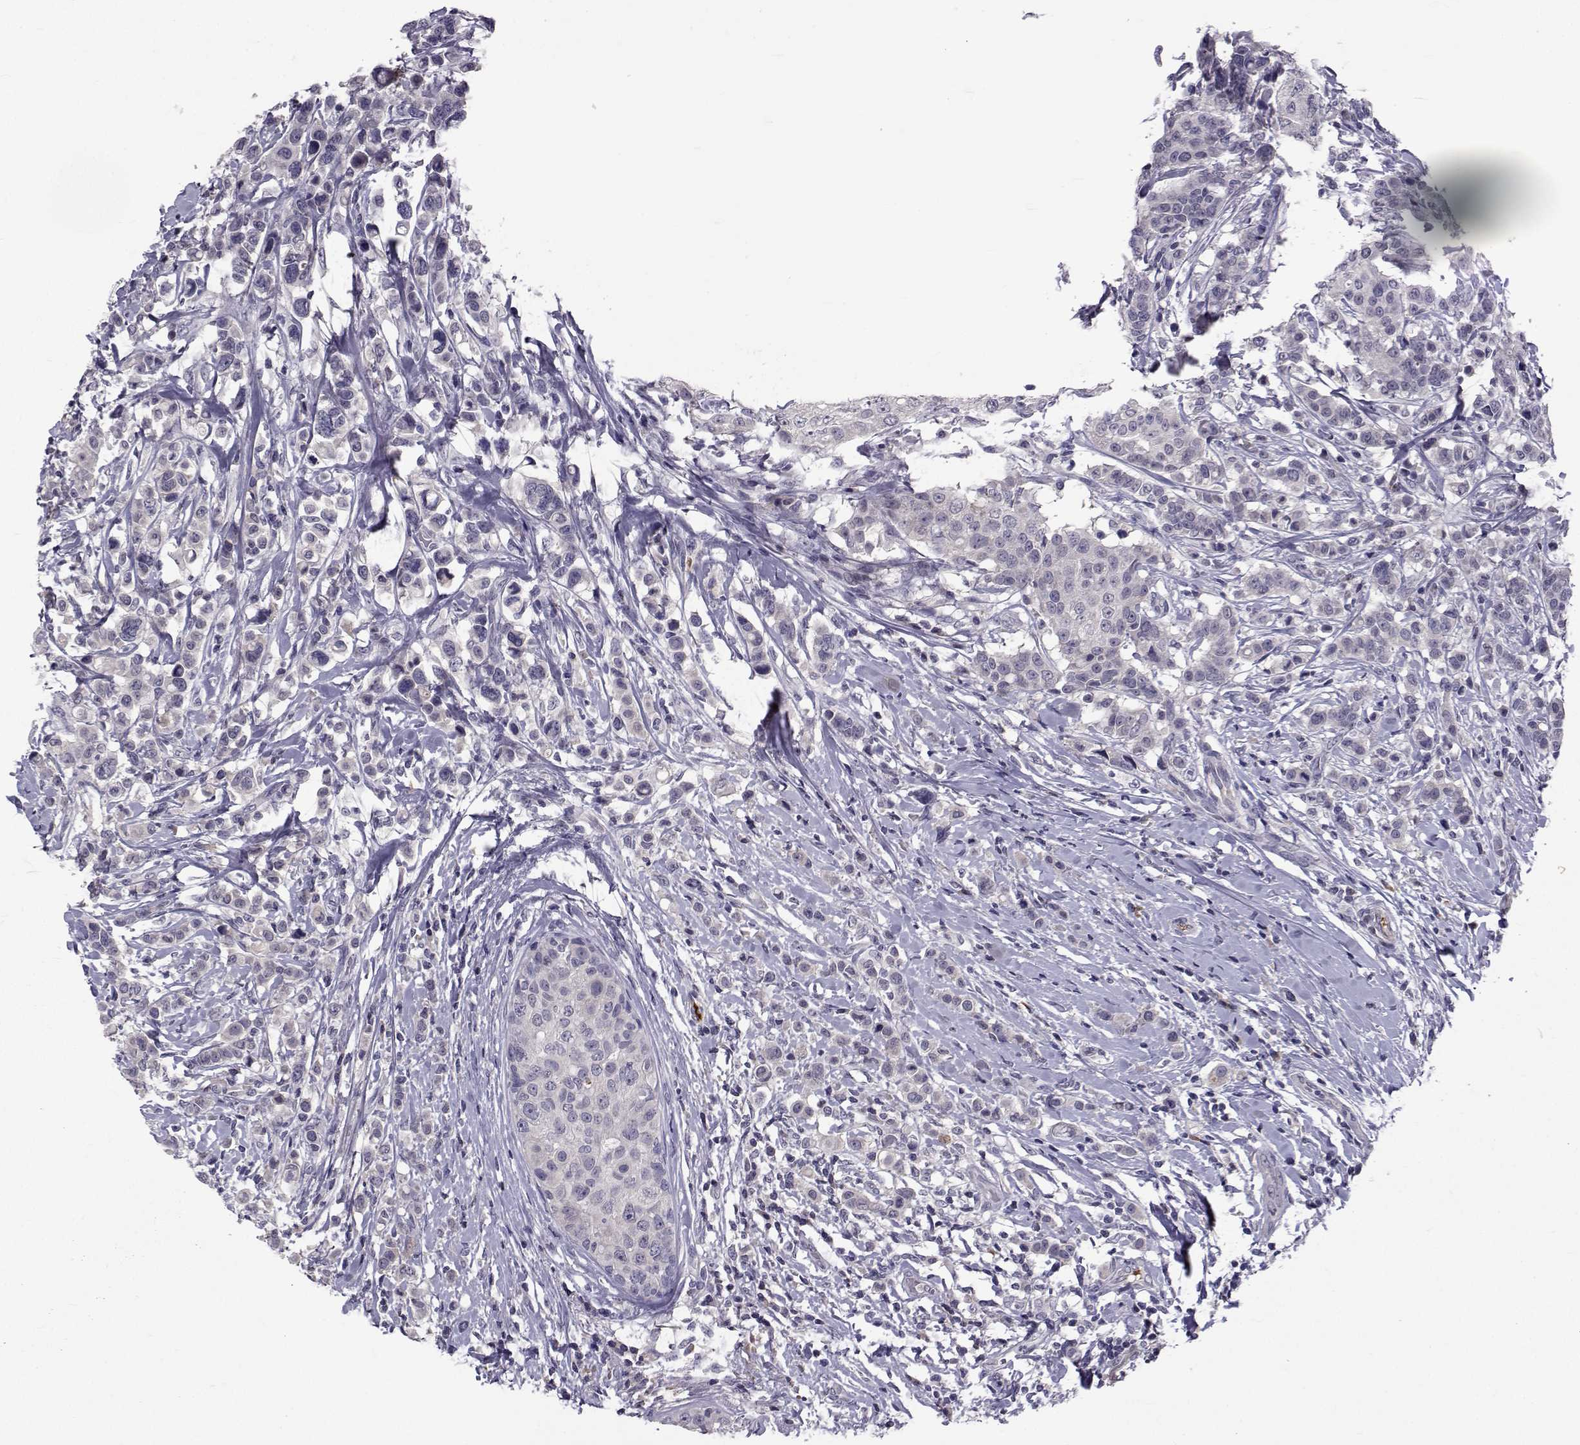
{"staining": {"intensity": "negative", "quantity": "none", "location": "none"}, "tissue": "breast cancer", "cell_type": "Tumor cells", "image_type": "cancer", "snomed": [{"axis": "morphology", "description": "Duct carcinoma"}, {"axis": "topography", "description": "Breast"}], "caption": "Tumor cells are negative for brown protein staining in breast cancer.", "gene": "TNFRSF11B", "patient": {"sex": "female", "age": 27}}